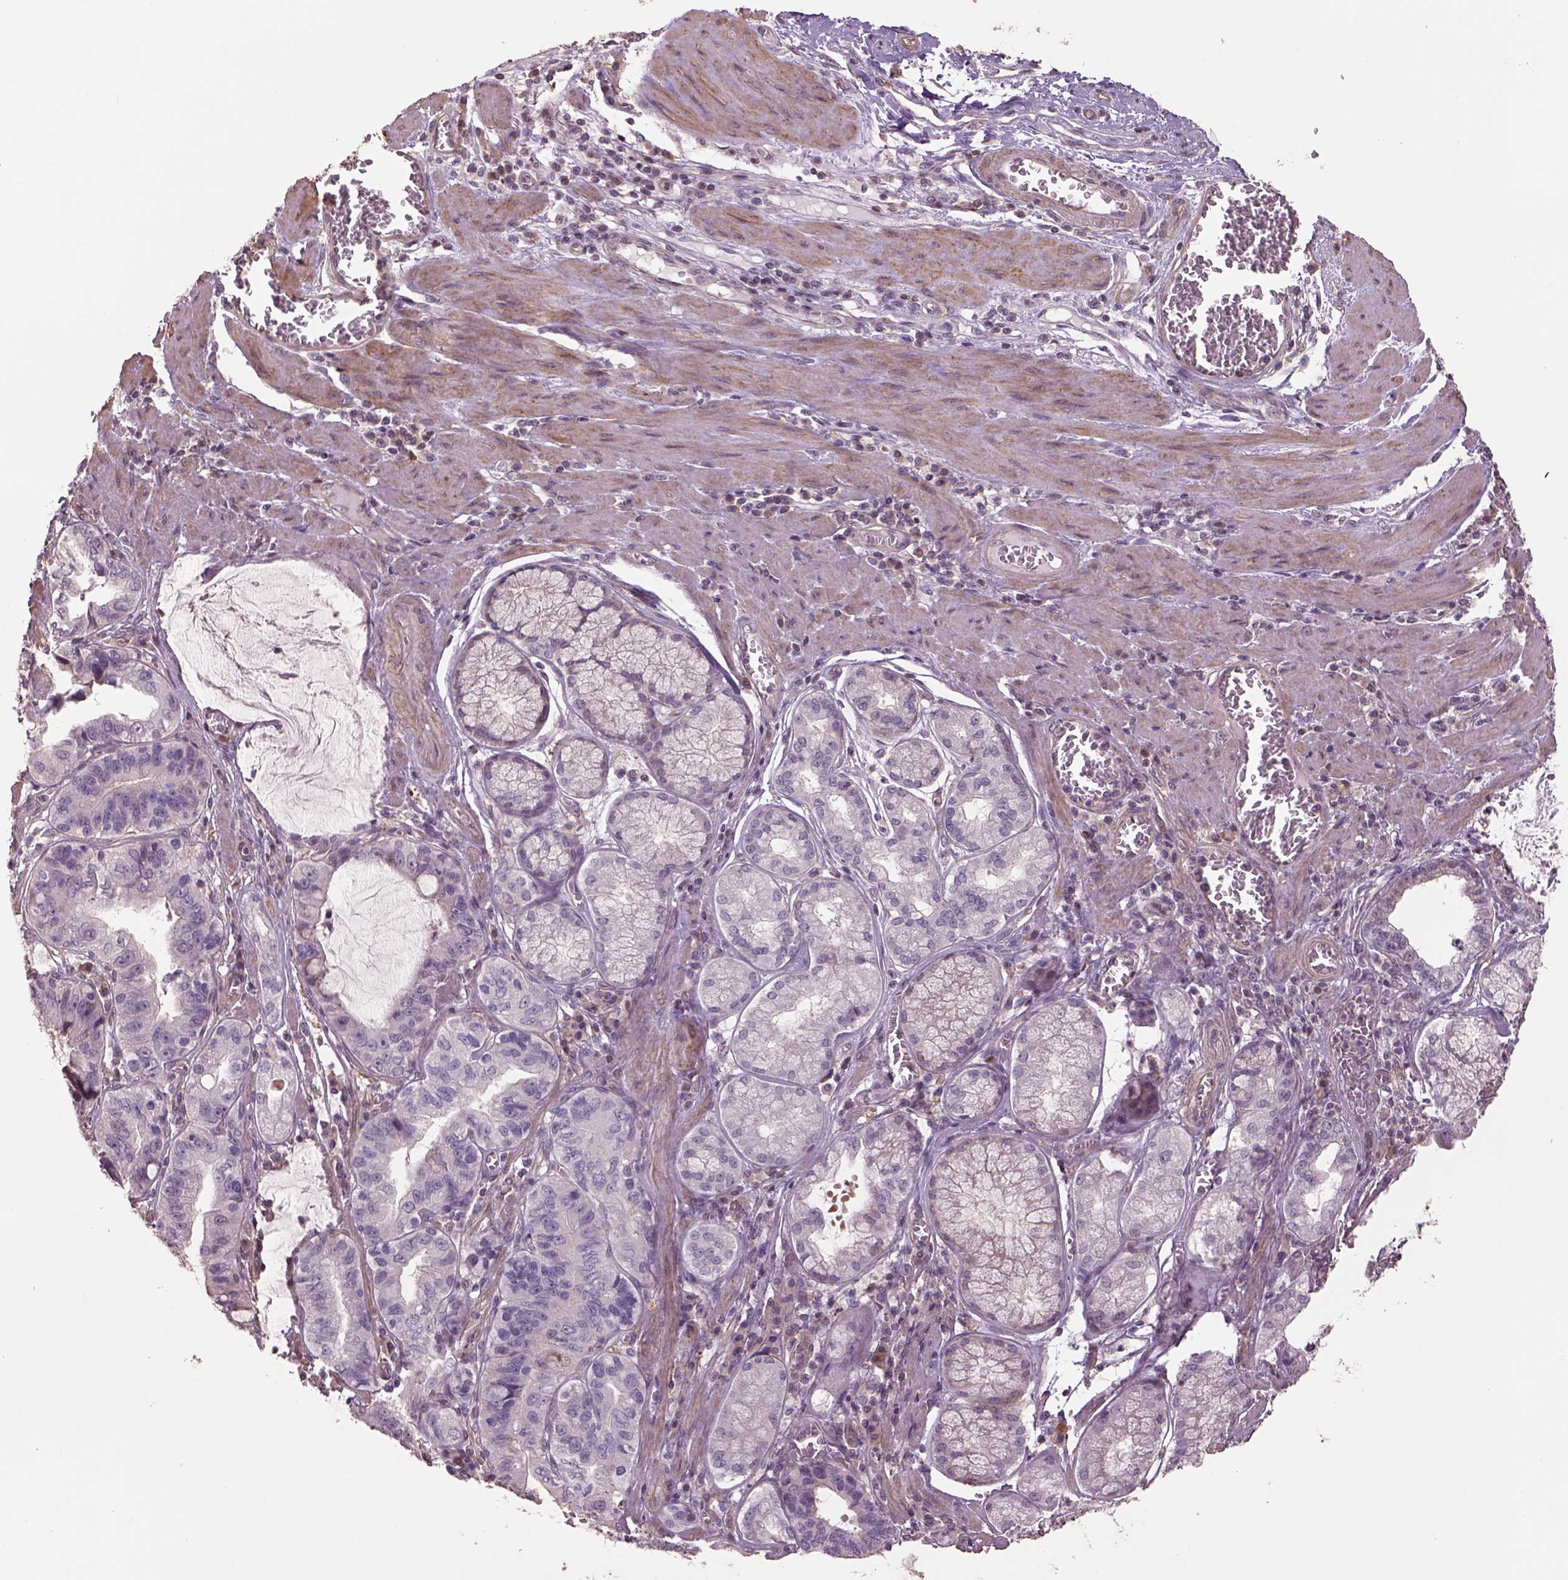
{"staining": {"intensity": "negative", "quantity": "none", "location": "none"}, "tissue": "stomach cancer", "cell_type": "Tumor cells", "image_type": "cancer", "snomed": [{"axis": "morphology", "description": "Adenocarcinoma, NOS"}, {"axis": "topography", "description": "Stomach, lower"}], "caption": "A photomicrograph of stomach cancer (adenocarcinoma) stained for a protein shows no brown staining in tumor cells. Brightfield microscopy of immunohistochemistry (IHC) stained with DAB (3,3'-diaminobenzidine) (brown) and hematoxylin (blue), captured at high magnification.", "gene": "LIN7A", "patient": {"sex": "female", "age": 76}}